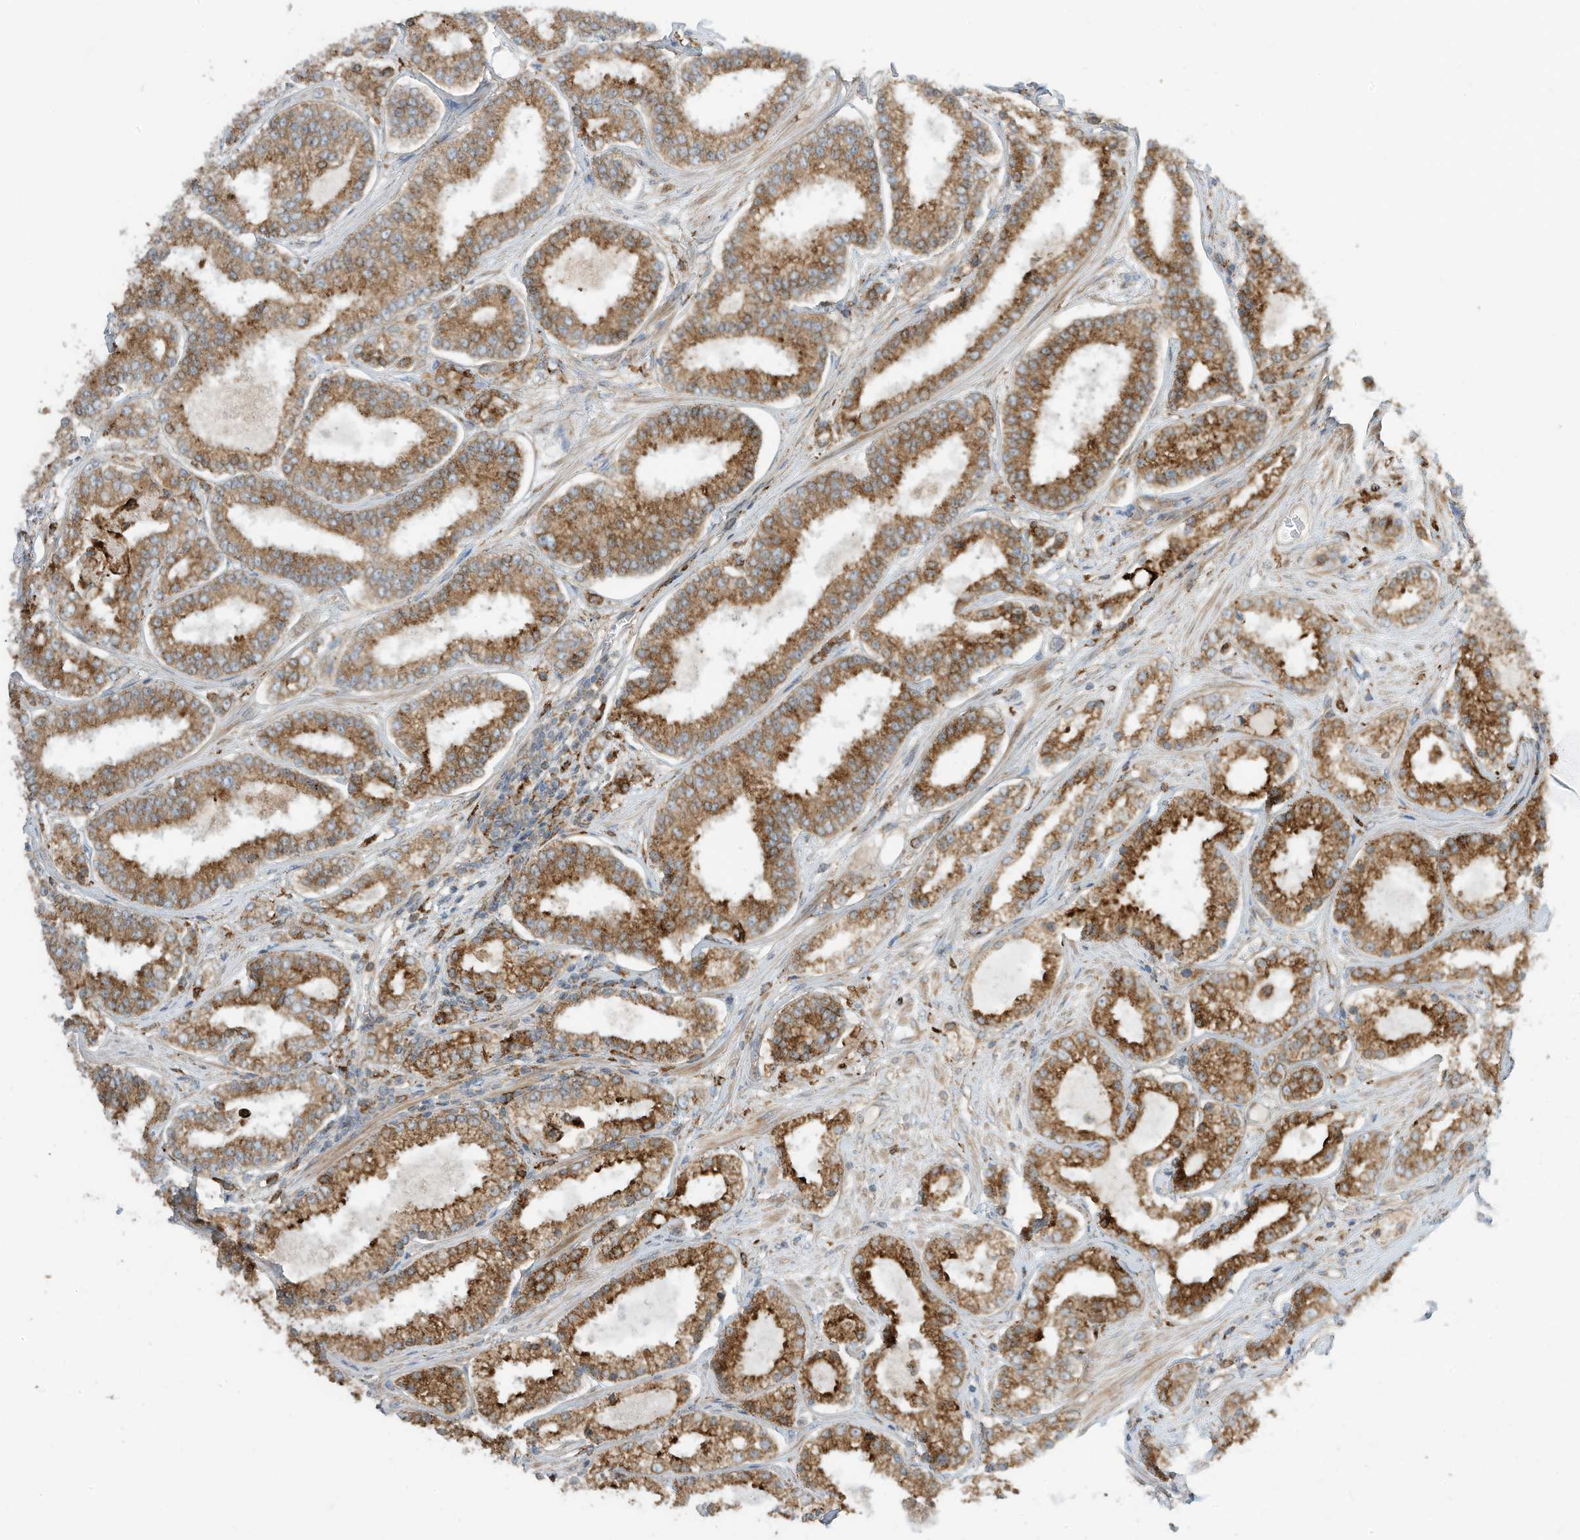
{"staining": {"intensity": "moderate", "quantity": ">75%", "location": "cytoplasmic/membranous"}, "tissue": "prostate cancer", "cell_type": "Tumor cells", "image_type": "cancer", "snomed": [{"axis": "morphology", "description": "Normal tissue, NOS"}, {"axis": "morphology", "description": "Adenocarcinoma, High grade"}, {"axis": "topography", "description": "Prostate"}], "caption": "Prostate high-grade adenocarcinoma was stained to show a protein in brown. There is medium levels of moderate cytoplasmic/membranous expression in about >75% of tumor cells. Using DAB (brown) and hematoxylin (blue) stains, captured at high magnification using brightfield microscopy.", "gene": "TRNAU1AP", "patient": {"sex": "male", "age": 83}}